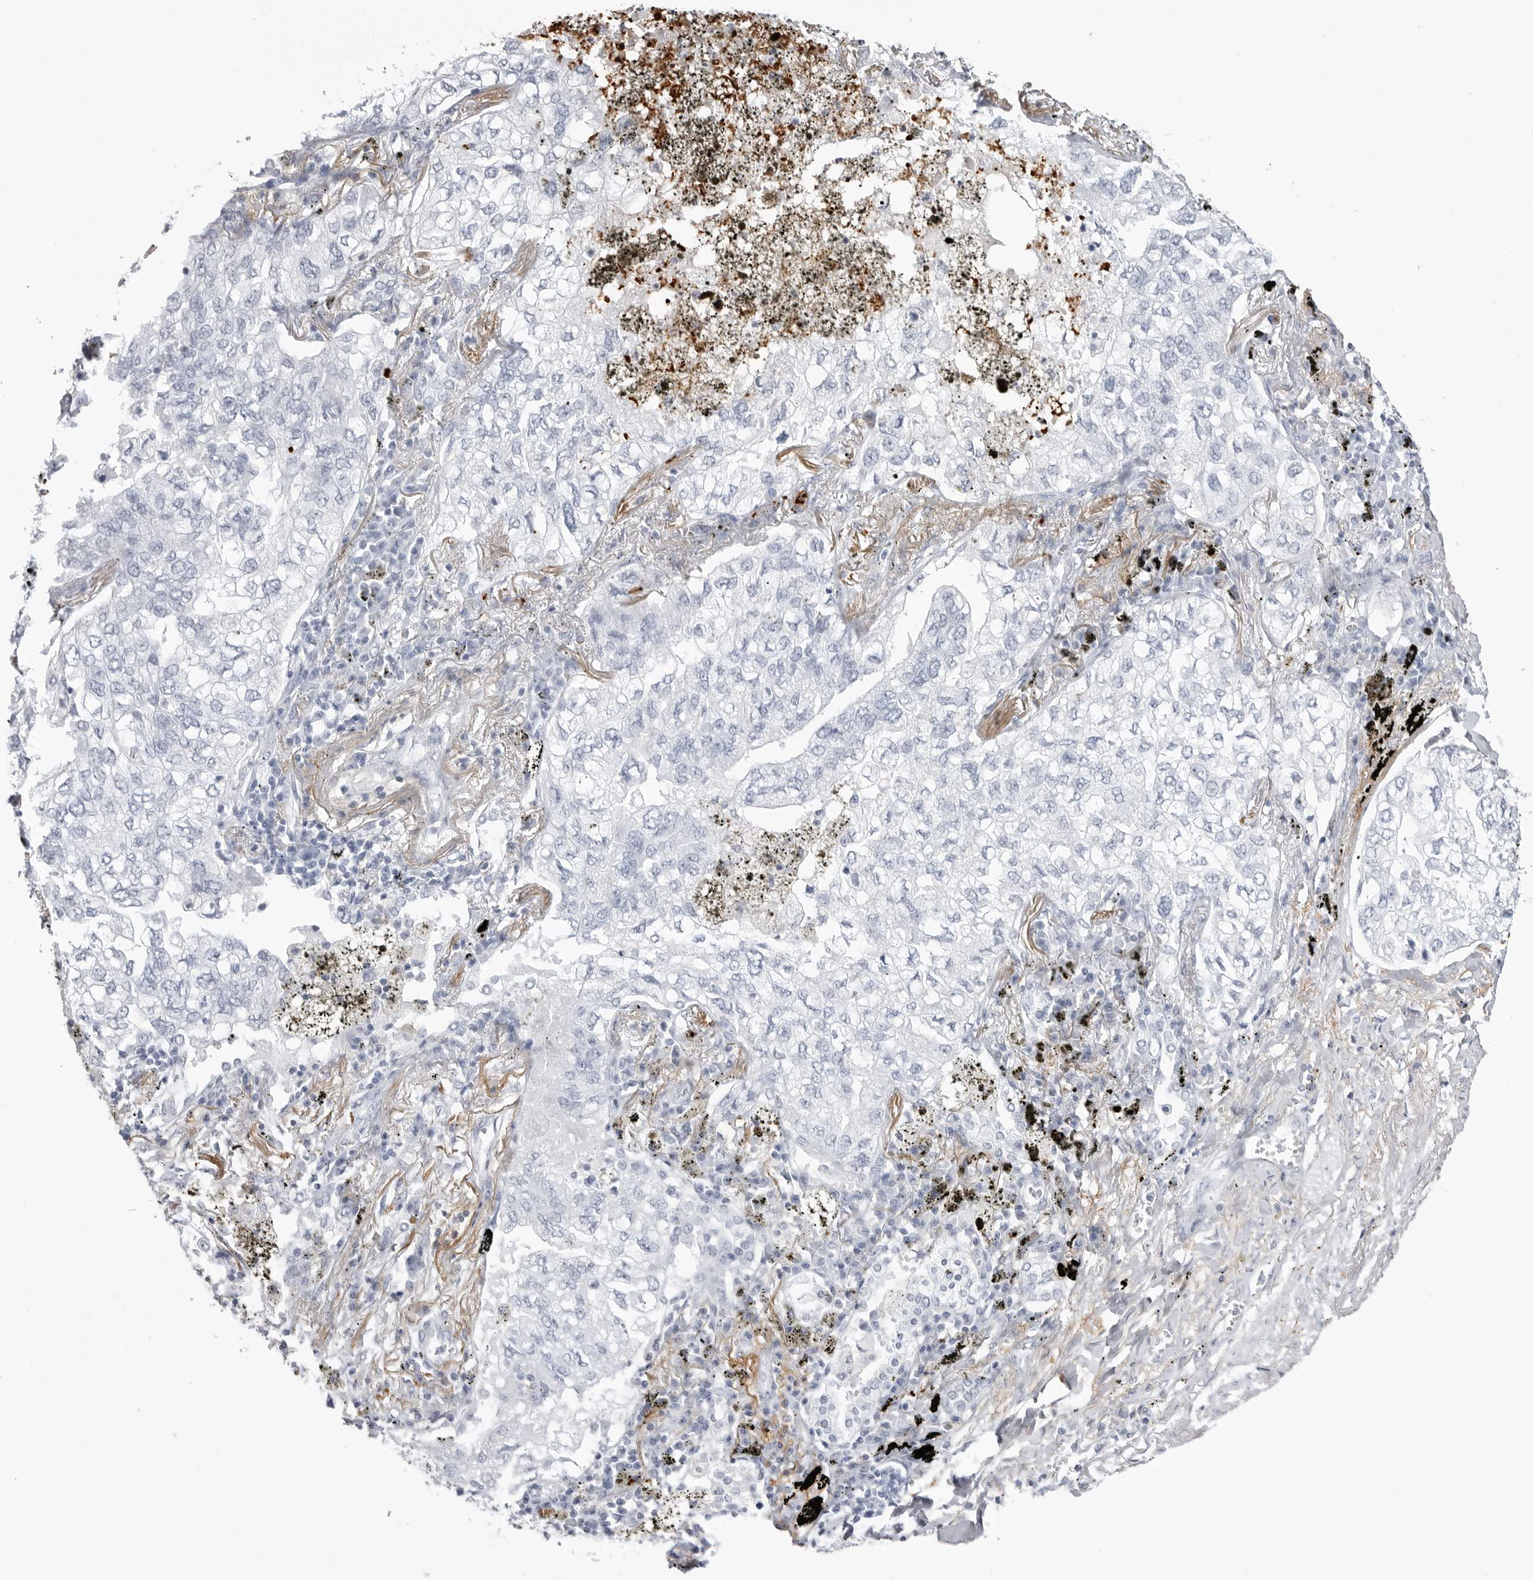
{"staining": {"intensity": "negative", "quantity": "none", "location": "none"}, "tissue": "lung cancer", "cell_type": "Tumor cells", "image_type": "cancer", "snomed": [{"axis": "morphology", "description": "Adenocarcinoma, NOS"}, {"axis": "topography", "description": "Lung"}], "caption": "Tumor cells are negative for protein expression in human adenocarcinoma (lung).", "gene": "COL26A1", "patient": {"sex": "male", "age": 65}}